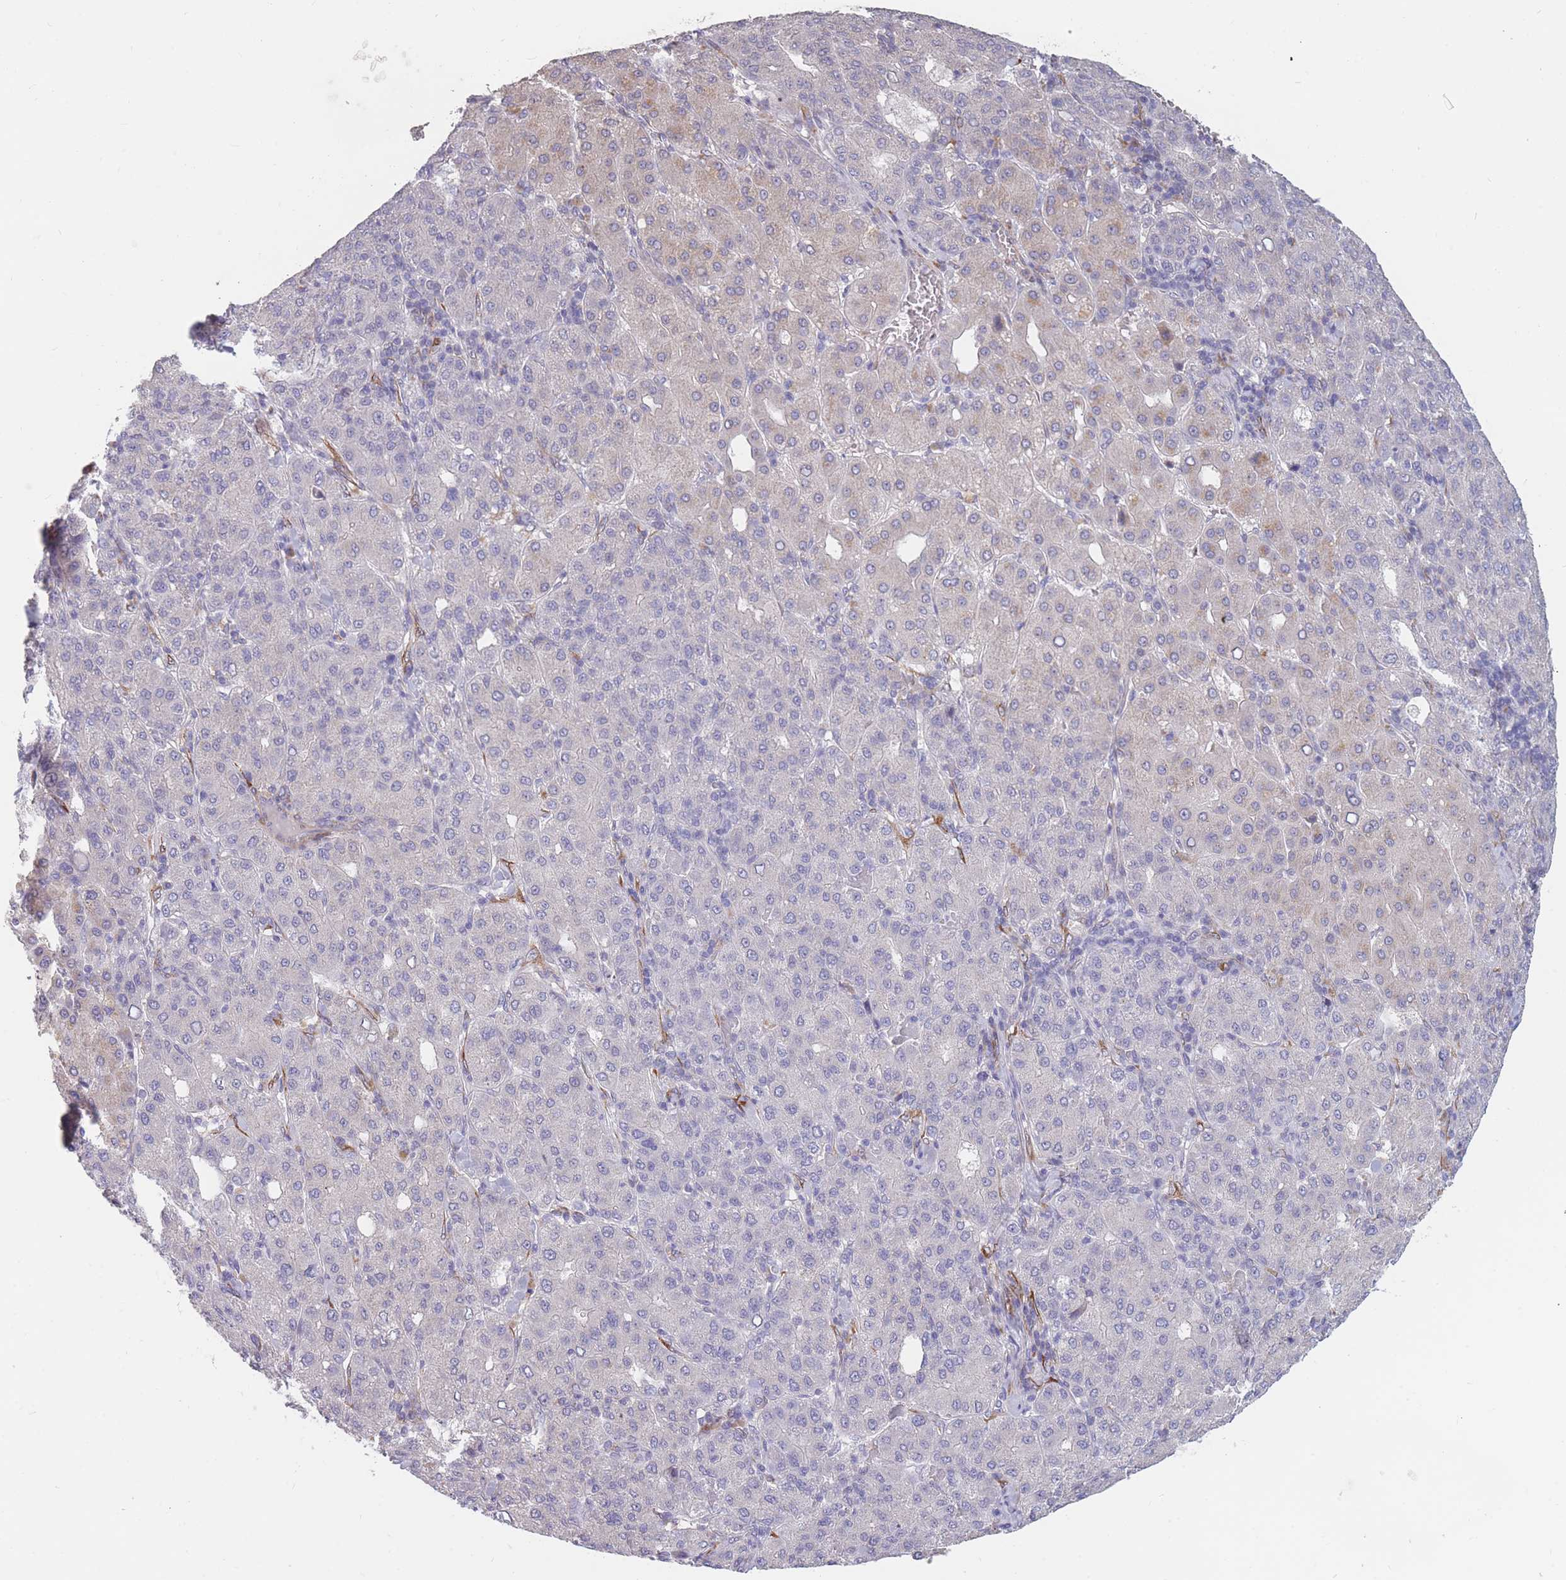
{"staining": {"intensity": "weak", "quantity": "<25%", "location": "cytoplasmic/membranous"}, "tissue": "liver cancer", "cell_type": "Tumor cells", "image_type": "cancer", "snomed": [{"axis": "morphology", "description": "Carcinoma, Hepatocellular, NOS"}, {"axis": "topography", "description": "Liver"}], "caption": "This is an IHC micrograph of liver cancer. There is no positivity in tumor cells.", "gene": "CCNQ", "patient": {"sex": "male", "age": 65}}